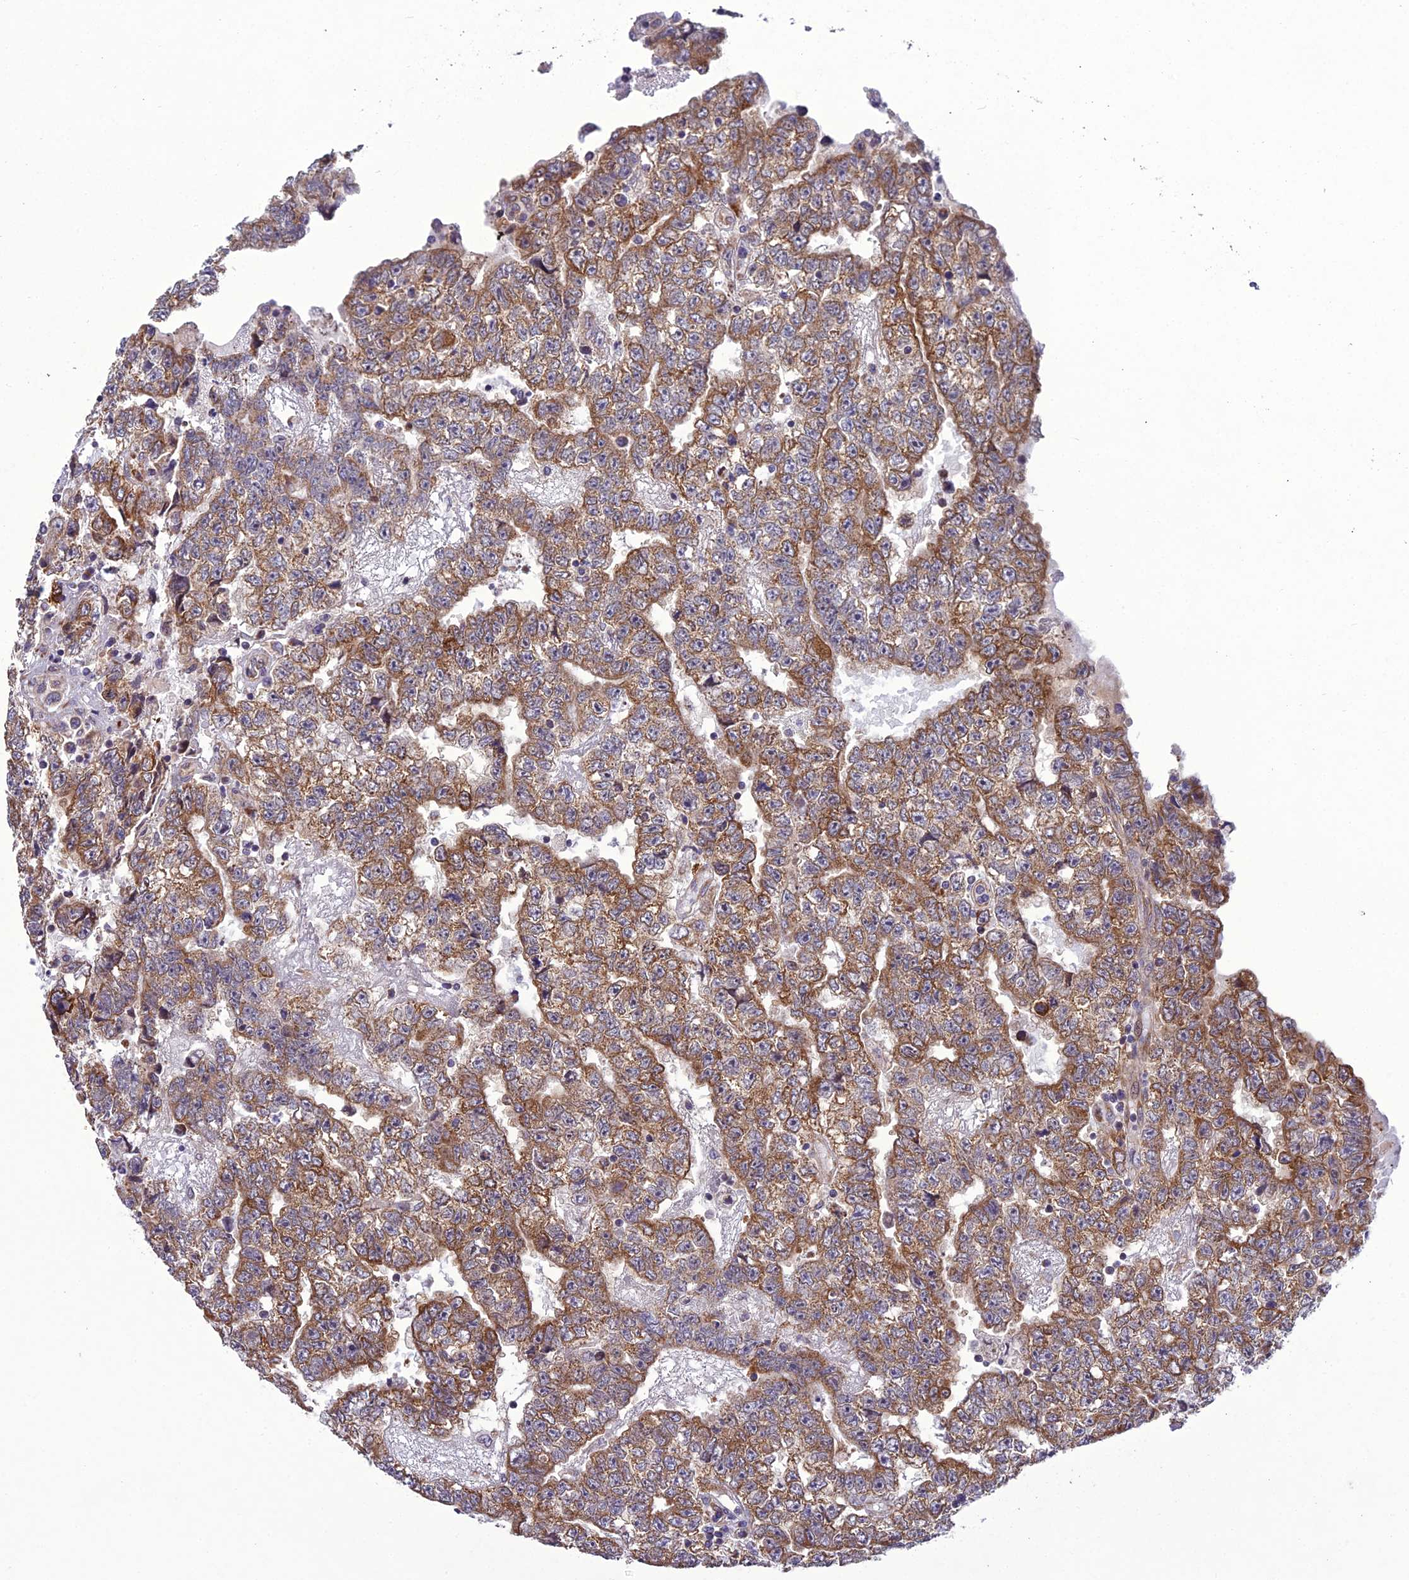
{"staining": {"intensity": "moderate", "quantity": ">75%", "location": "cytoplasmic/membranous"}, "tissue": "testis cancer", "cell_type": "Tumor cells", "image_type": "cancer", "snomed": [{"axis": "morphology", "description": "Carcinoma, Embryonal, NOS"}, {"axis": "topography", "description": "Testis"}], "caption": "DAB (3,3'-diaminobenzidine) immunohistochemical staining of human testis embryonal carcinoma displays moderate cytoplasmic/membranous protein positivity in approximately >75% of tumor cells. The staining is performed using DAB (3,3'-diaminobenzidine) brown chromogen to label protein expression. The nuclei are counter-stained blue using hematoxylin.", "gene": "NODAL", "patient": {"sex": "male", "age": 25}}